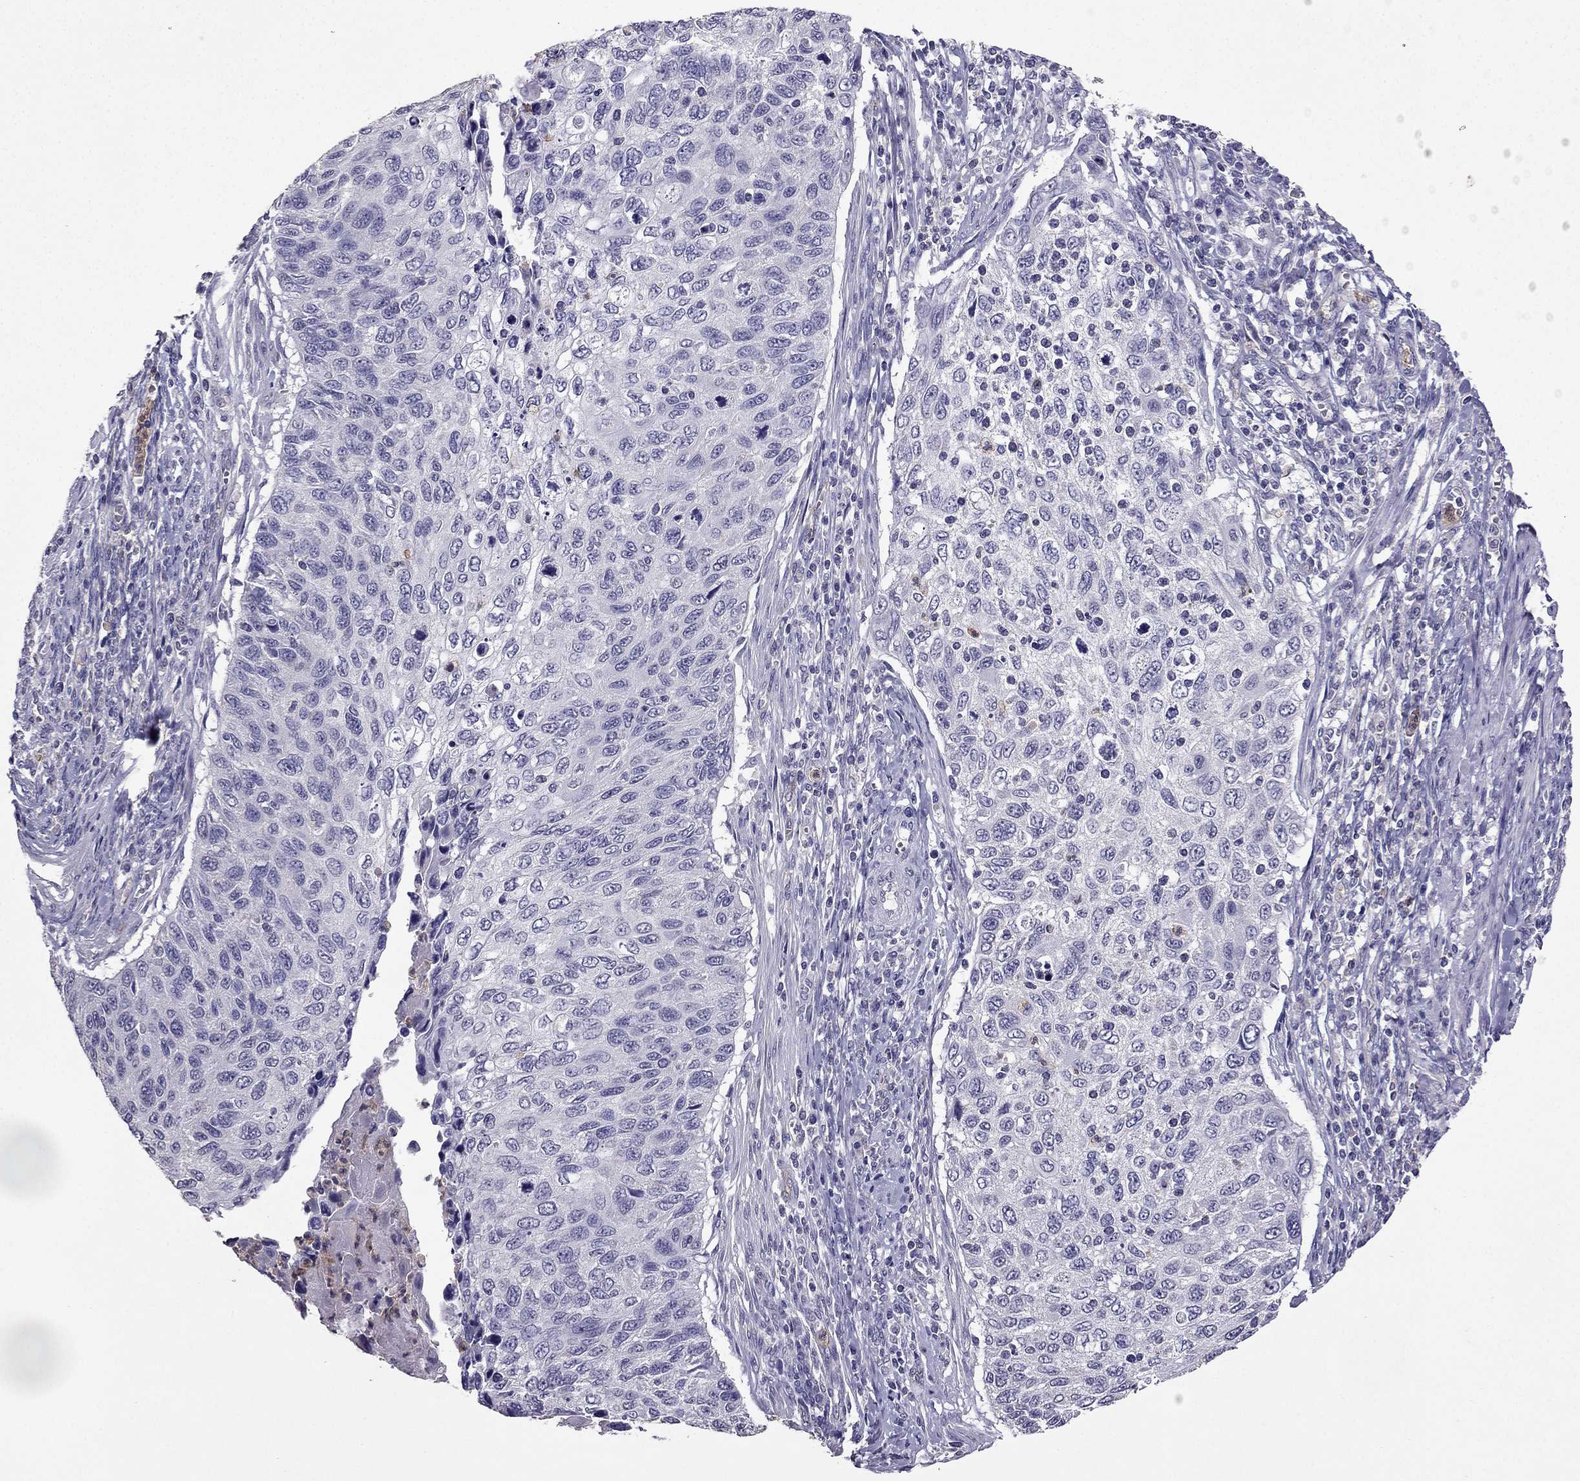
{"staining": {"intensity": "negative", "quantity": "none", "location": "none"}, "tissue": "cervical cancer", "cell_type": "Tumor cells", "image_type": "cancer", "snomed": [{"axis": "morphology", "description": "Squamous cell carcinoma, NOS"}, {"axis": "topography", "description": "Cervix"}], "caption": "Protein analysis of cervical cancer demonstrates no significant staining in tumor cells.", "gene": "RFLNB", "patient": {"sex": "female", "age": 70}}